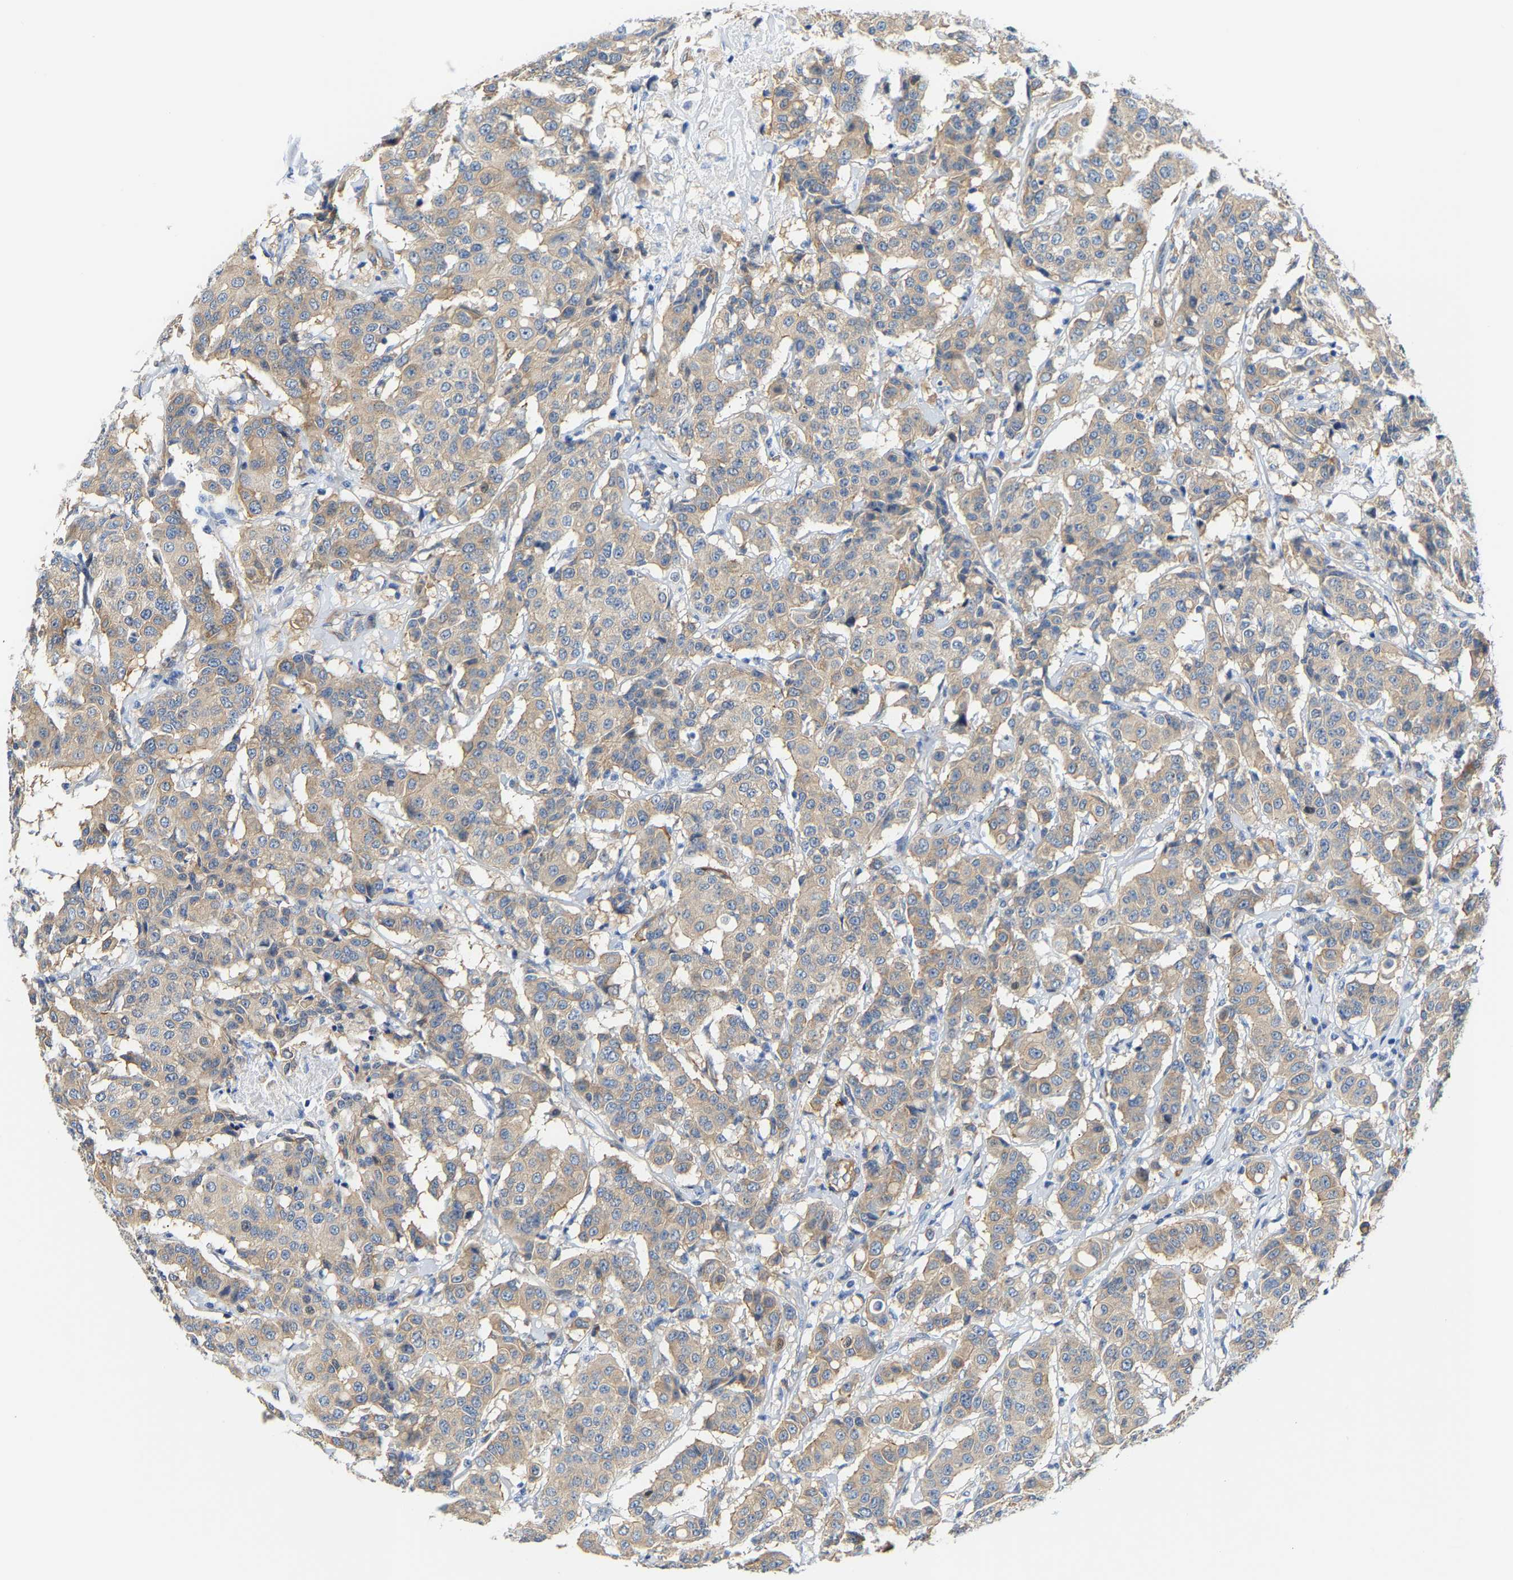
{"staining": {"intensity": "weak", "quantity": "<25%", "location": "cytoplasmic/membranous"}, "tissue": "breast cancer", "cell_type": "Tumor cells", "image_type": "cancer", "snomed": [{"axis": "morphology", "description": "Duct carcinoma"}, {"axis": "topography", "description": "Breast"}], "caption": "The micrograph reveals no staining of tumor cells in invasive ductal carcinoma (breast).", "gene": "PAWR", "patient": {"sex": "female", "age": 27}}